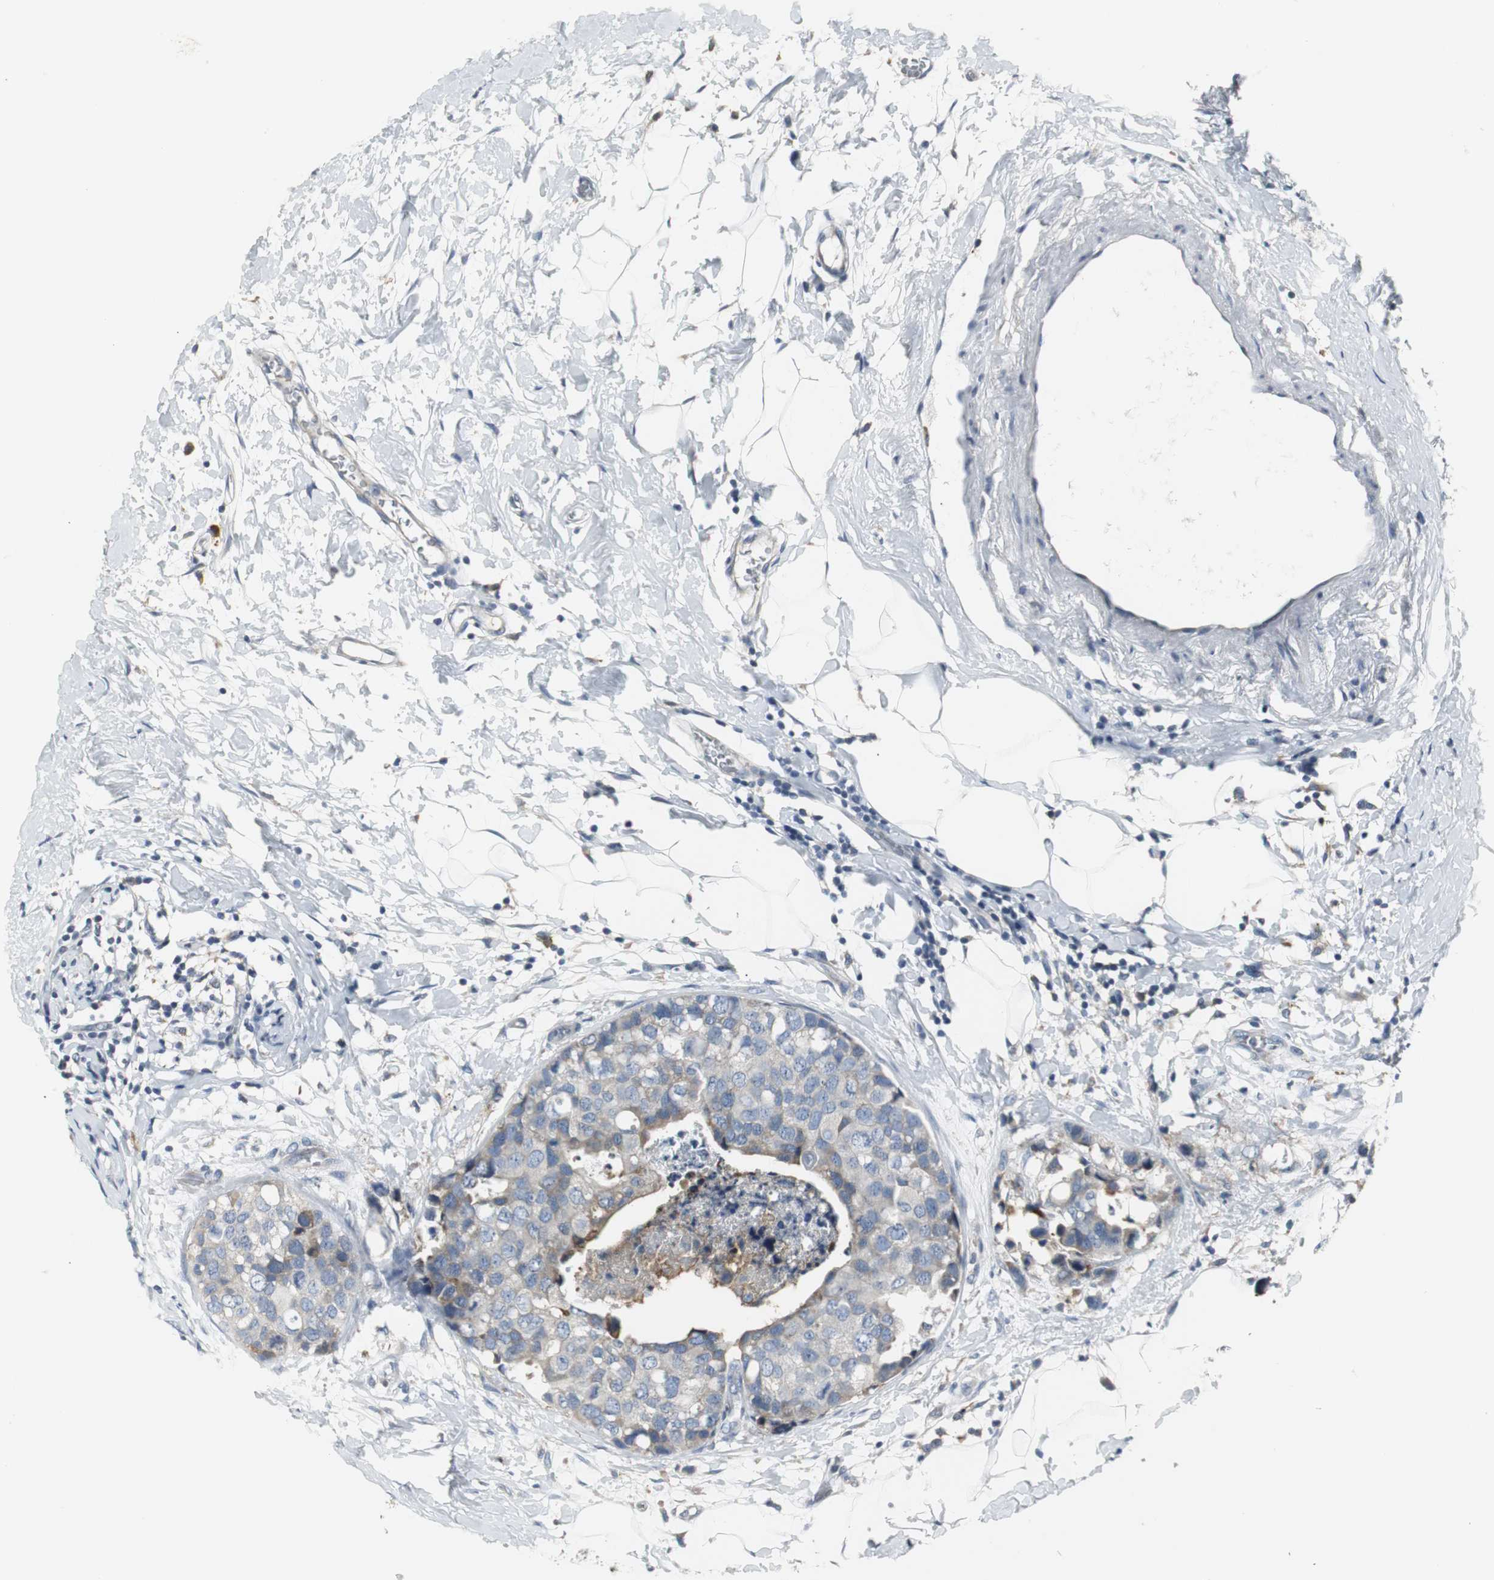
{"staining": {"intensity": "moderate", "quantity": "25%-75%", "location": "cytoplasmic/membranous"}, "tissue": "breast cancer", "cell_type": "Tumor cells", "image_type": "cancer", "snomed": [{"axis": "morphology", "description": "Normal tissue, NOS"}, {"axis": "morphology", "description": "Duct carcinoma"}, {"axis": "topography", "description": "Breast"}], "caption": "Breast invasive ductal carcinoma tissue reveals moderate cytoplasmic/membranous positivity in approximately 25%-75% of tumor cells", "gene": "SLC2A5", "patient": {"sex": "female", "age": 50}}